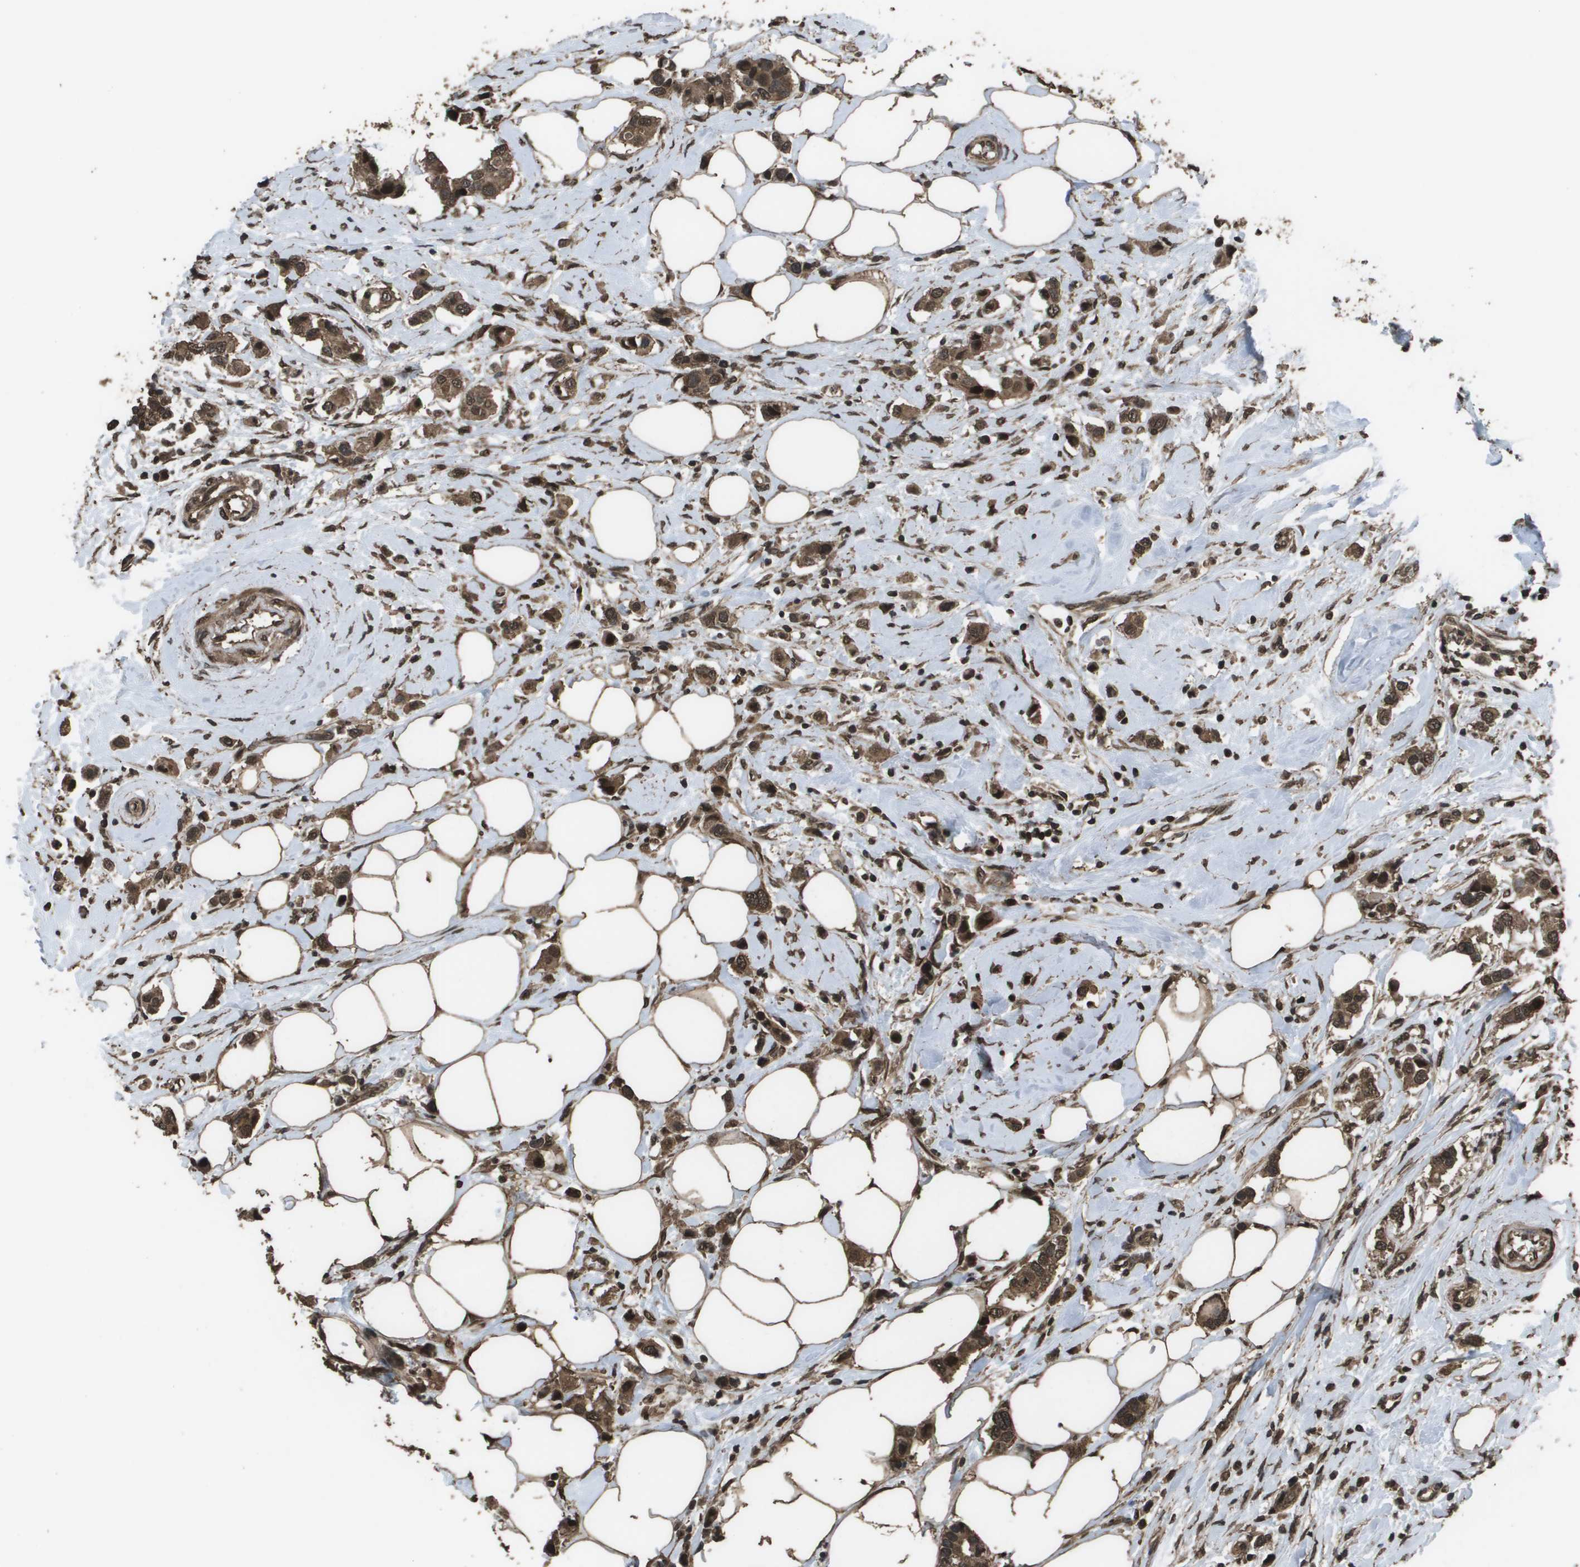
{"staining": {"intensity": "moderate", "quantity": ">75%", "location": "cytoplasmic/membranous,nuclear"}, "tissue": "breast cancer", "cell_type": "Tumor cells", "image_type": "cancer", "snomed": [{"axis": "morphology", "description": "Normal tissue, NOS"}, {"axis": "morphology", "description": "Duct carcinoma"}, {"axis": "topography", "description": "Breast"}], "caption": "Immunohistochemical staining of breast cancer displays medium levels of moderate cytoplasmic/membranous and nuclear expression in approximately >75% of tumor cells. The protein of interest is shown in brown color, while the nuclei are stained blue.", "gene": "AXIN2", "patient": {"sex": "female", "age": 50}}